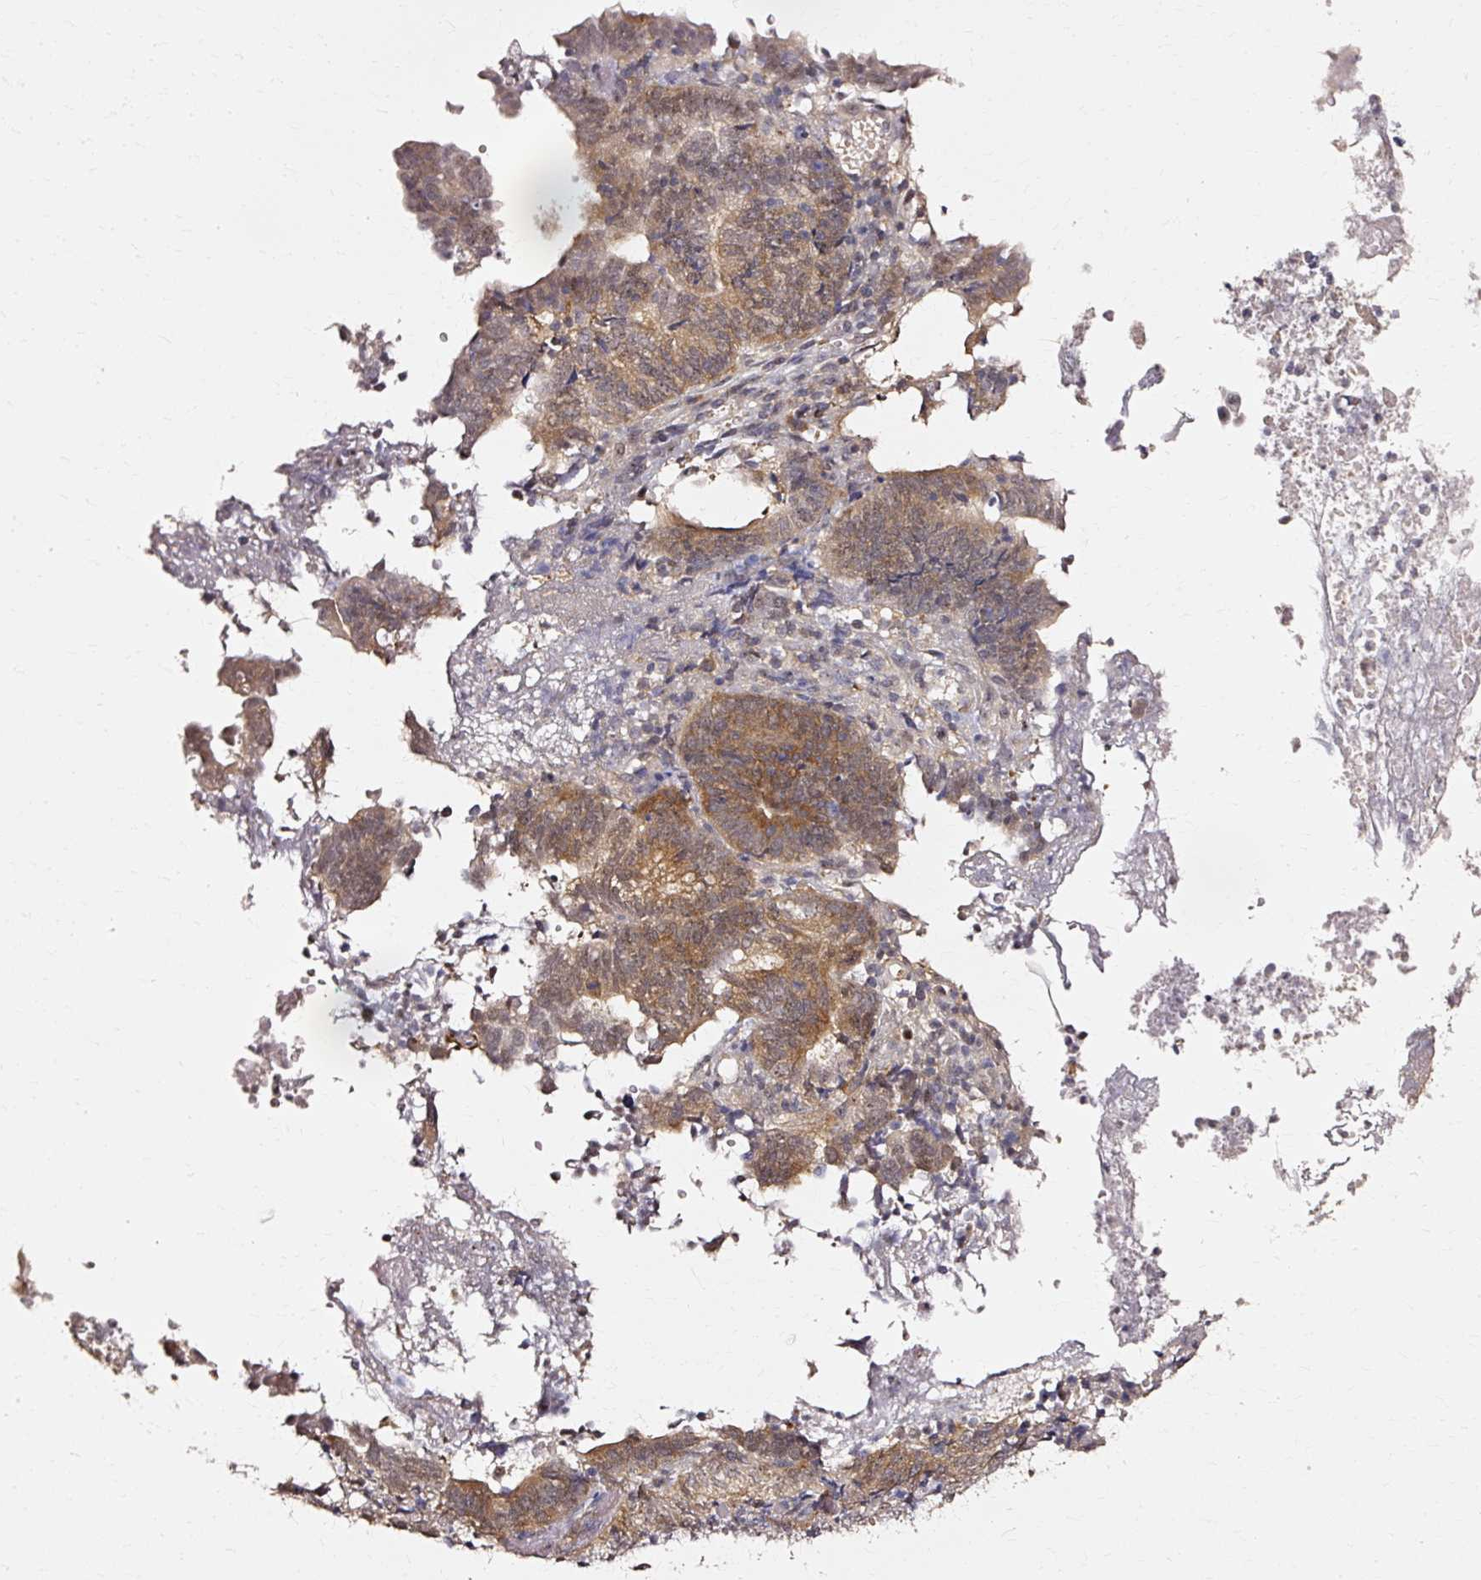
{"staining": {"intensity": "moderate", "quantity": "25%-75%", "location": "cytoplasmic/membranous"}, "tissue": "endometrial cancer", "cell_type": "Tumor cells", "image_type": "cancer", "snomed": [{"axis": "morphology", "description": "Adenocarcinoma, NOS"}, {"axis": "topography", "description": "Uterus"}, {"axis": "topography", "description": "Endometrium"}], "caption": "About 25%-75% of tumor cells in human endometrial cancer show moderate cytoplasmic/membranous protein staining as visualized by brown immunohistochemical staining.", "gene": "RGPD5", "patient": {"sex": "female", "age": 70}}